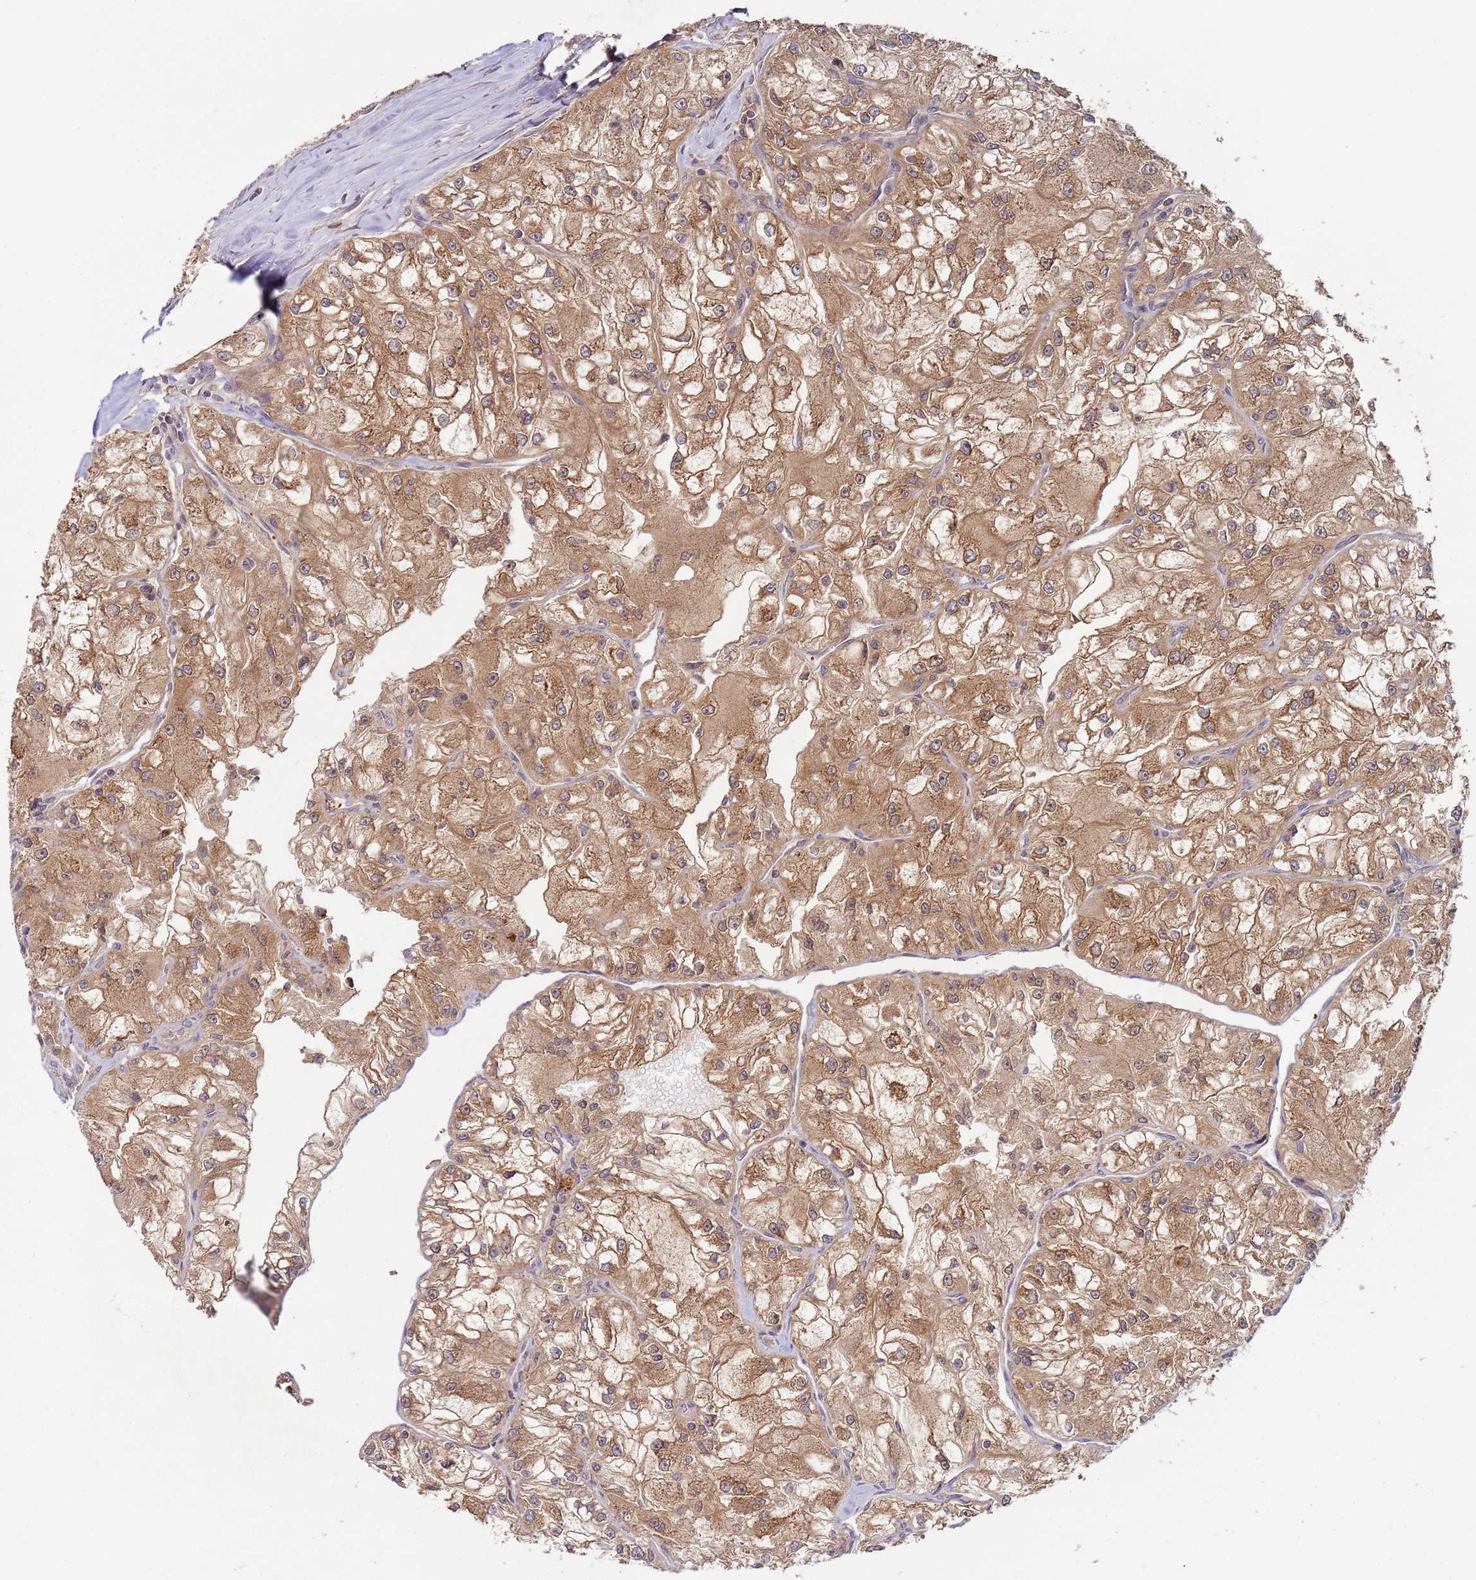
{"staining": {"intensity": "moderate", "quantity": ">75%", "location": "cytoplasmic/membranous"}, "tissue": "renal cancer", "cell_type": "Tumor cells", "image_type": "cancer", "snomed": [{"axis": "morphology", "description": "Adenocarcinoma, NOS"}, {"axis": "topography", "description": "Kidney"}], "caption": "Protein analysis of renal cancer (adenocarcinoma) tissue reveals moderate cytoplasmic/membranous positivity in about >75% of tumor cells.", "gene": "OR5A2", "patient": {"sex": "female", "age": 72}}